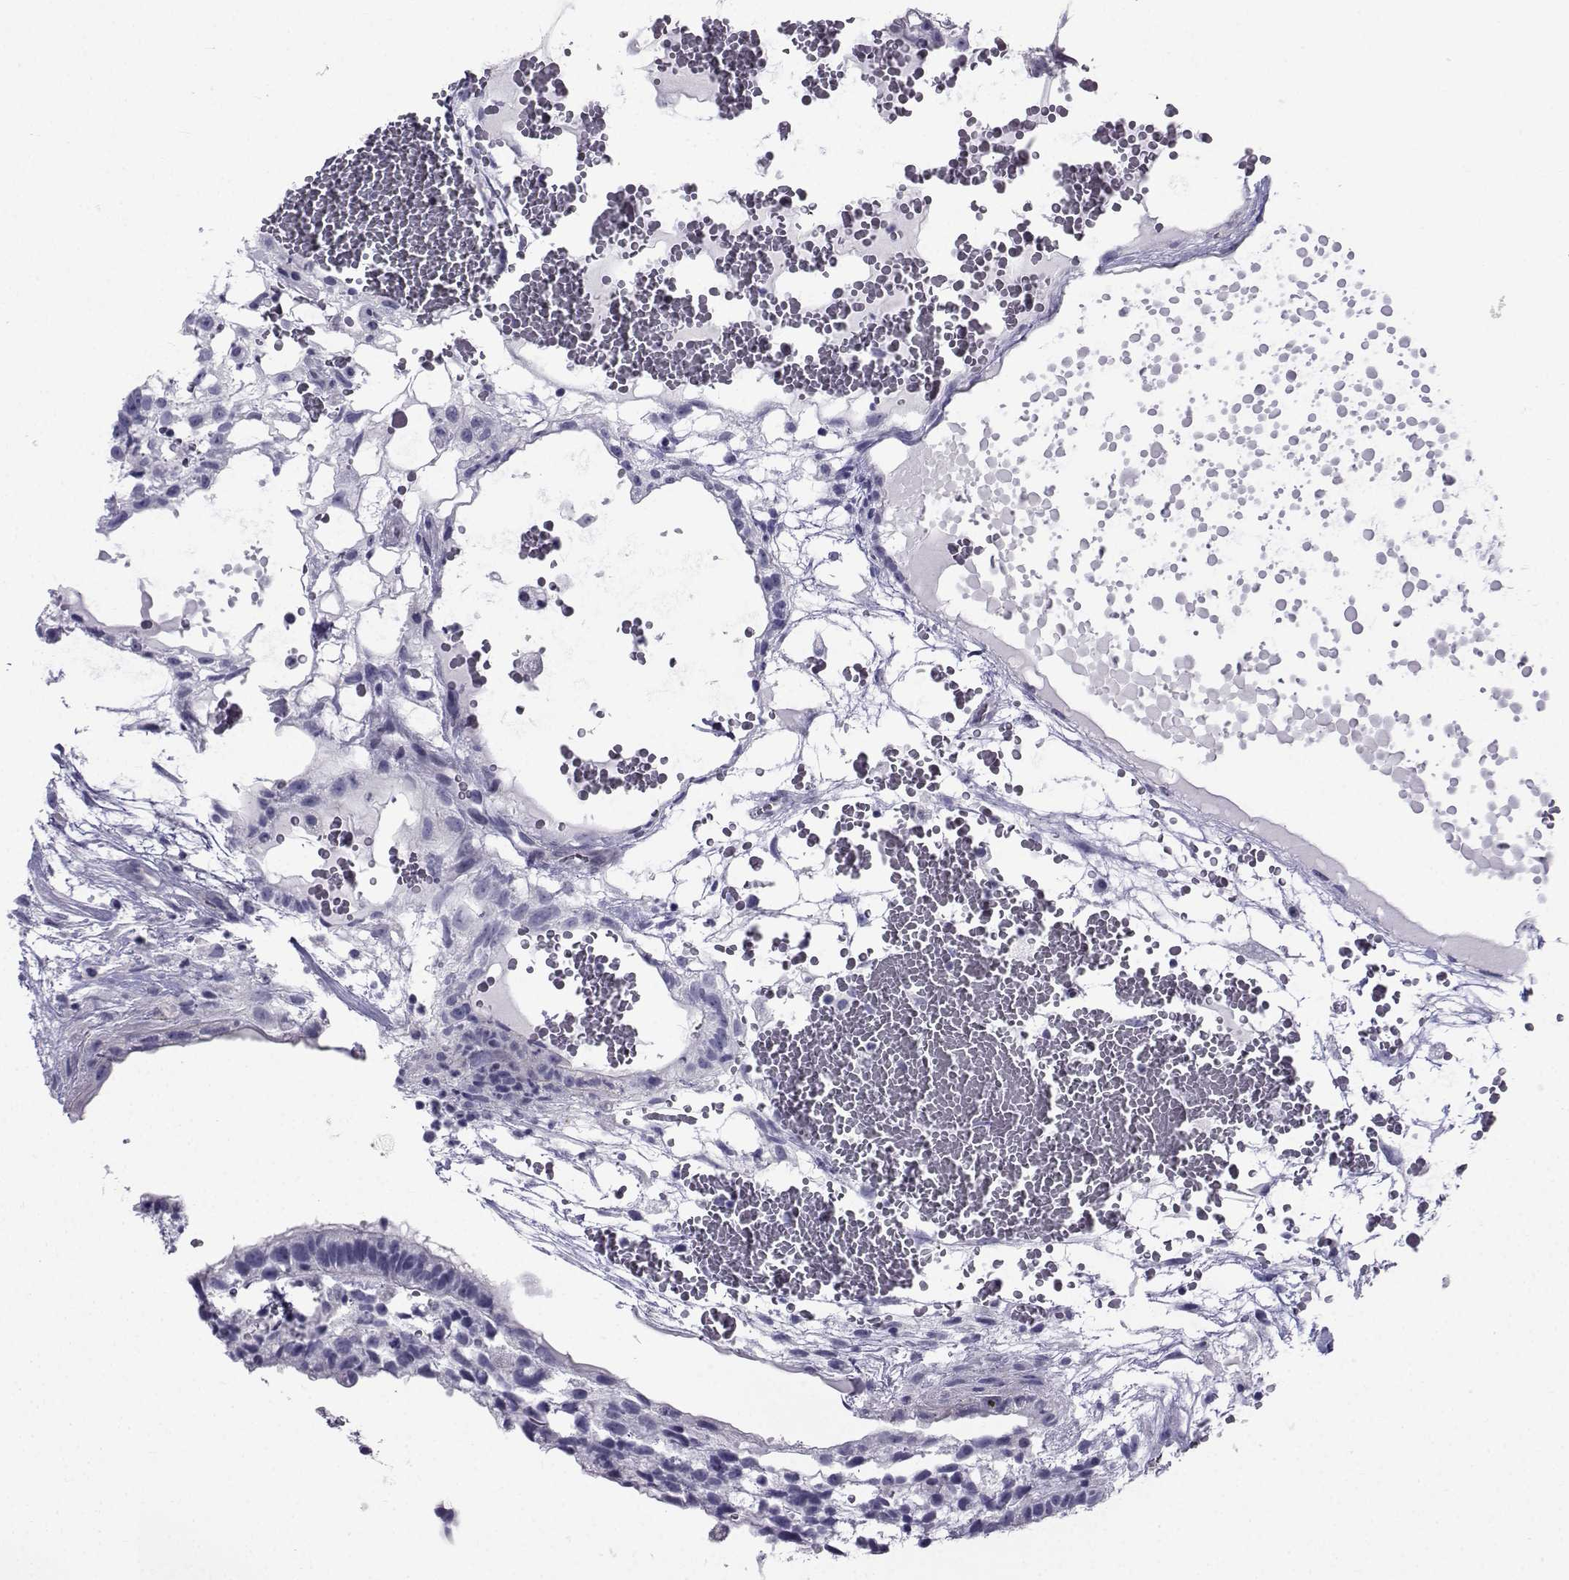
{"staining": {"intensity": "negative", "quantity": "none", "location": "none"}, "tissue": "testis cancer", "cell_type": "Tumor cells", "image_type": "cancer", "snomed": [{"axis": "morphology", "description": "Normal tissue, NOS"}, {"axis": "morphology", "description": "Carcinoma, Embryonal, NOS"}, {"axis": "topography", "description": "Testis"}], "caption": "Immunohistochemical staining of testis cancer reveals no significant expression in tumor cells. (DAB (3,3'-diaminobenzidine) immunohistochemistry (IHC) with hematoxylin counter stain).", "gene": "SPANXD", "patient": {"sex": "male", "age": 32}}